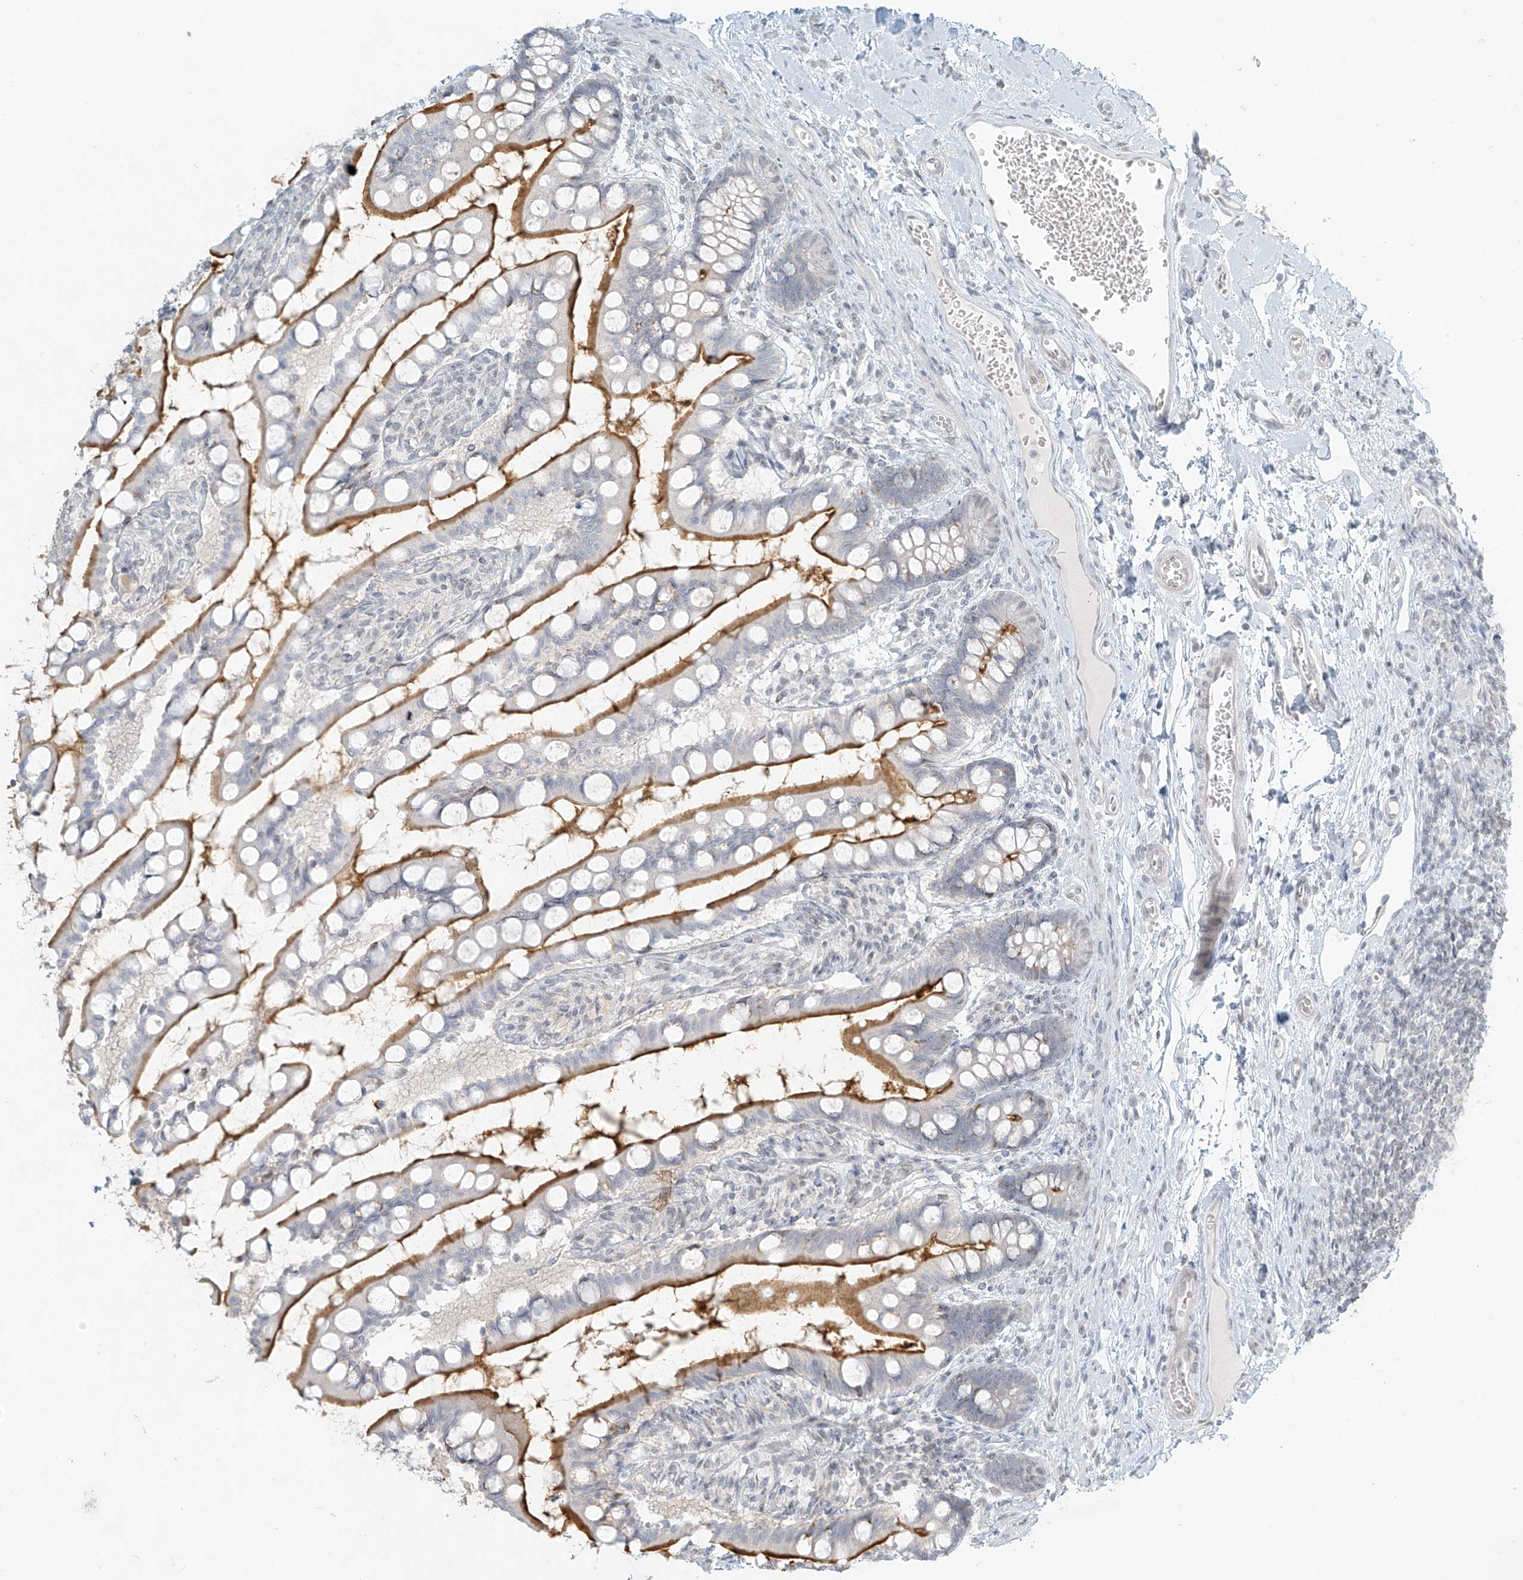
{"staining": {"intensity": "strong", "quantity": "25%-75%", "location": "cytoplasmic/membranous"}, "tissue": "small intestine", "cell_type": "Glandular cells", "image_type": "normal", "snomed": [{"axis": "morphology", "description": "Normal tissue, NOS"}, {"axis": "topography", "description": "Small intestine"}], "caption": "This is a photomicrograph of immunohistochemistry (IHC) staining of benign small intestine, which shows strong expression in the cytoplasmic/membranous of glandular cells.", "gene": "OSBPL7", "patient": {"sex": "male", "age": 52}}